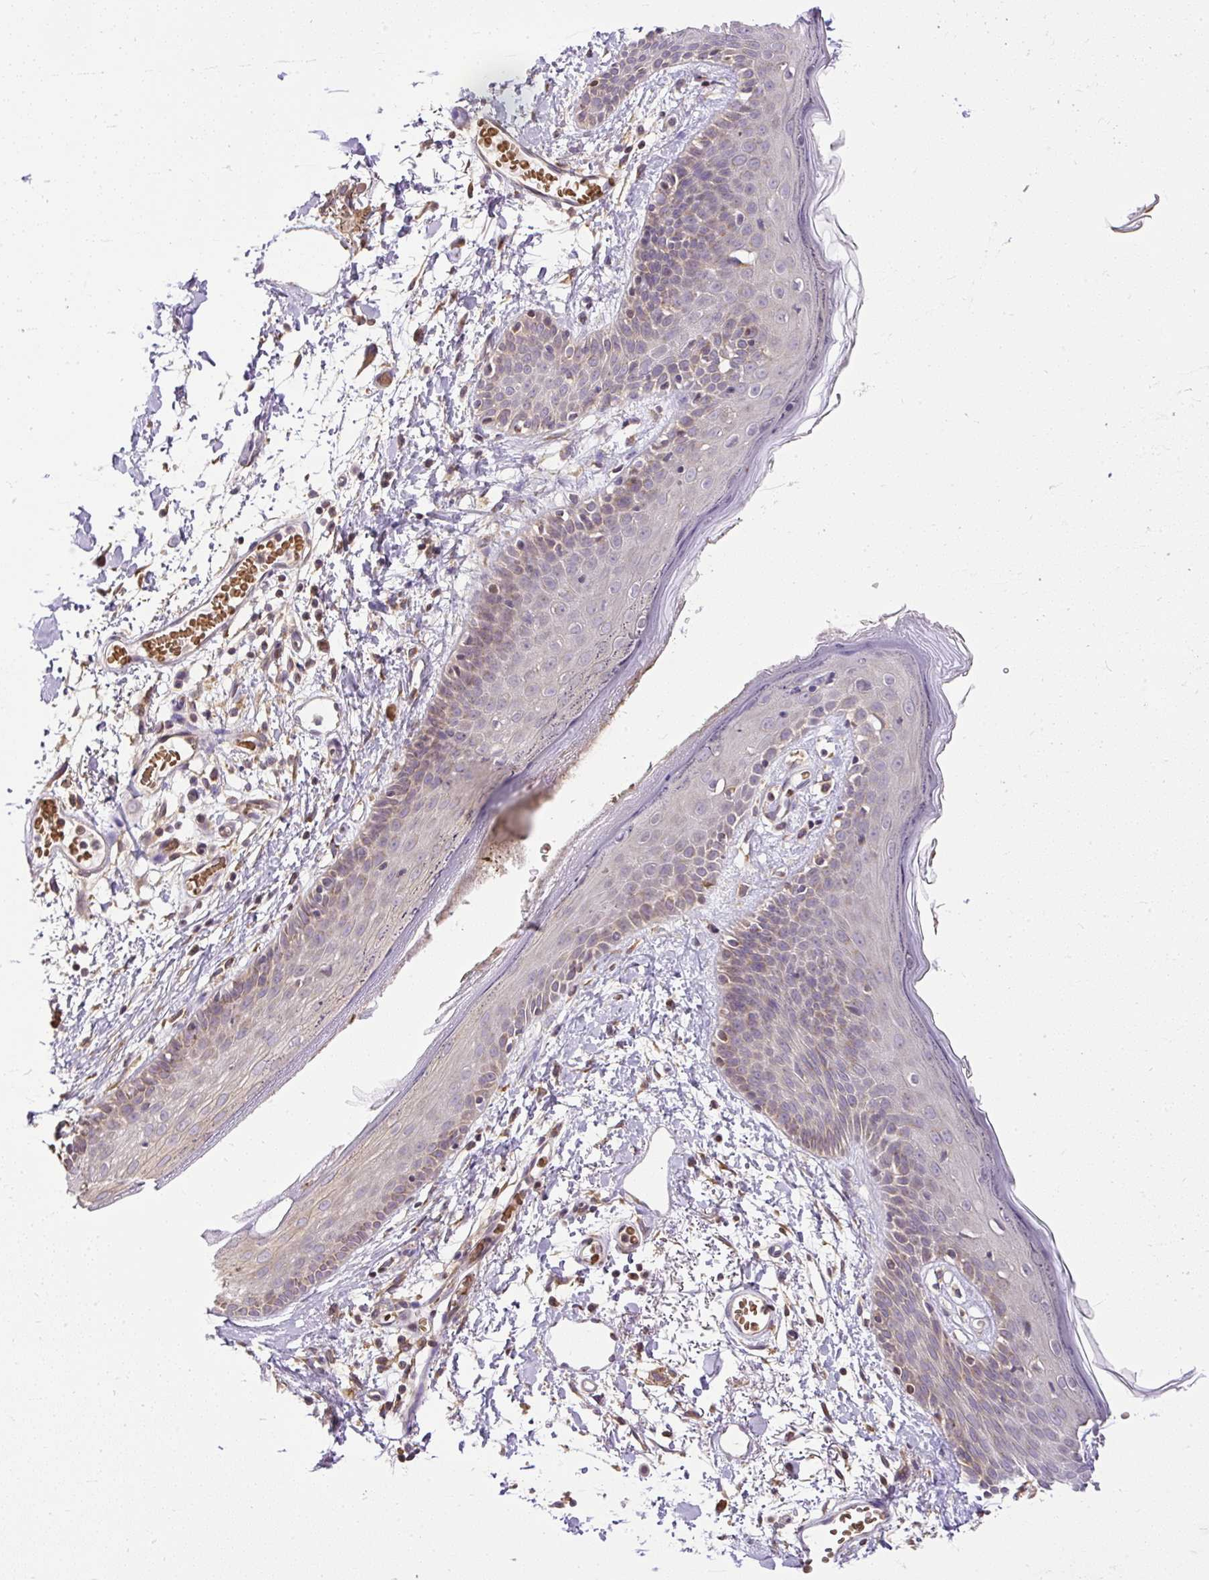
{"staining": {"intensity": "weak", "quantity": ">75%", "location": "cytoplasmic/membranous"}, "tissue": "skin", "cell_type": "Fibroblasts", "image_type": "normal", "snomed": [{"axis": "morphology", "description": "Normal tissue, NOS"}, {"axis": "topography", "description": "Skin"}], "caption": "Immunohistochemical staining of normal skin shows low levels of weak cytoplasmic/membranous positivity in approximately >75% of fibroblasts.", "gene": "SMC4", "patient": {"sex": "male", "age": 79}}